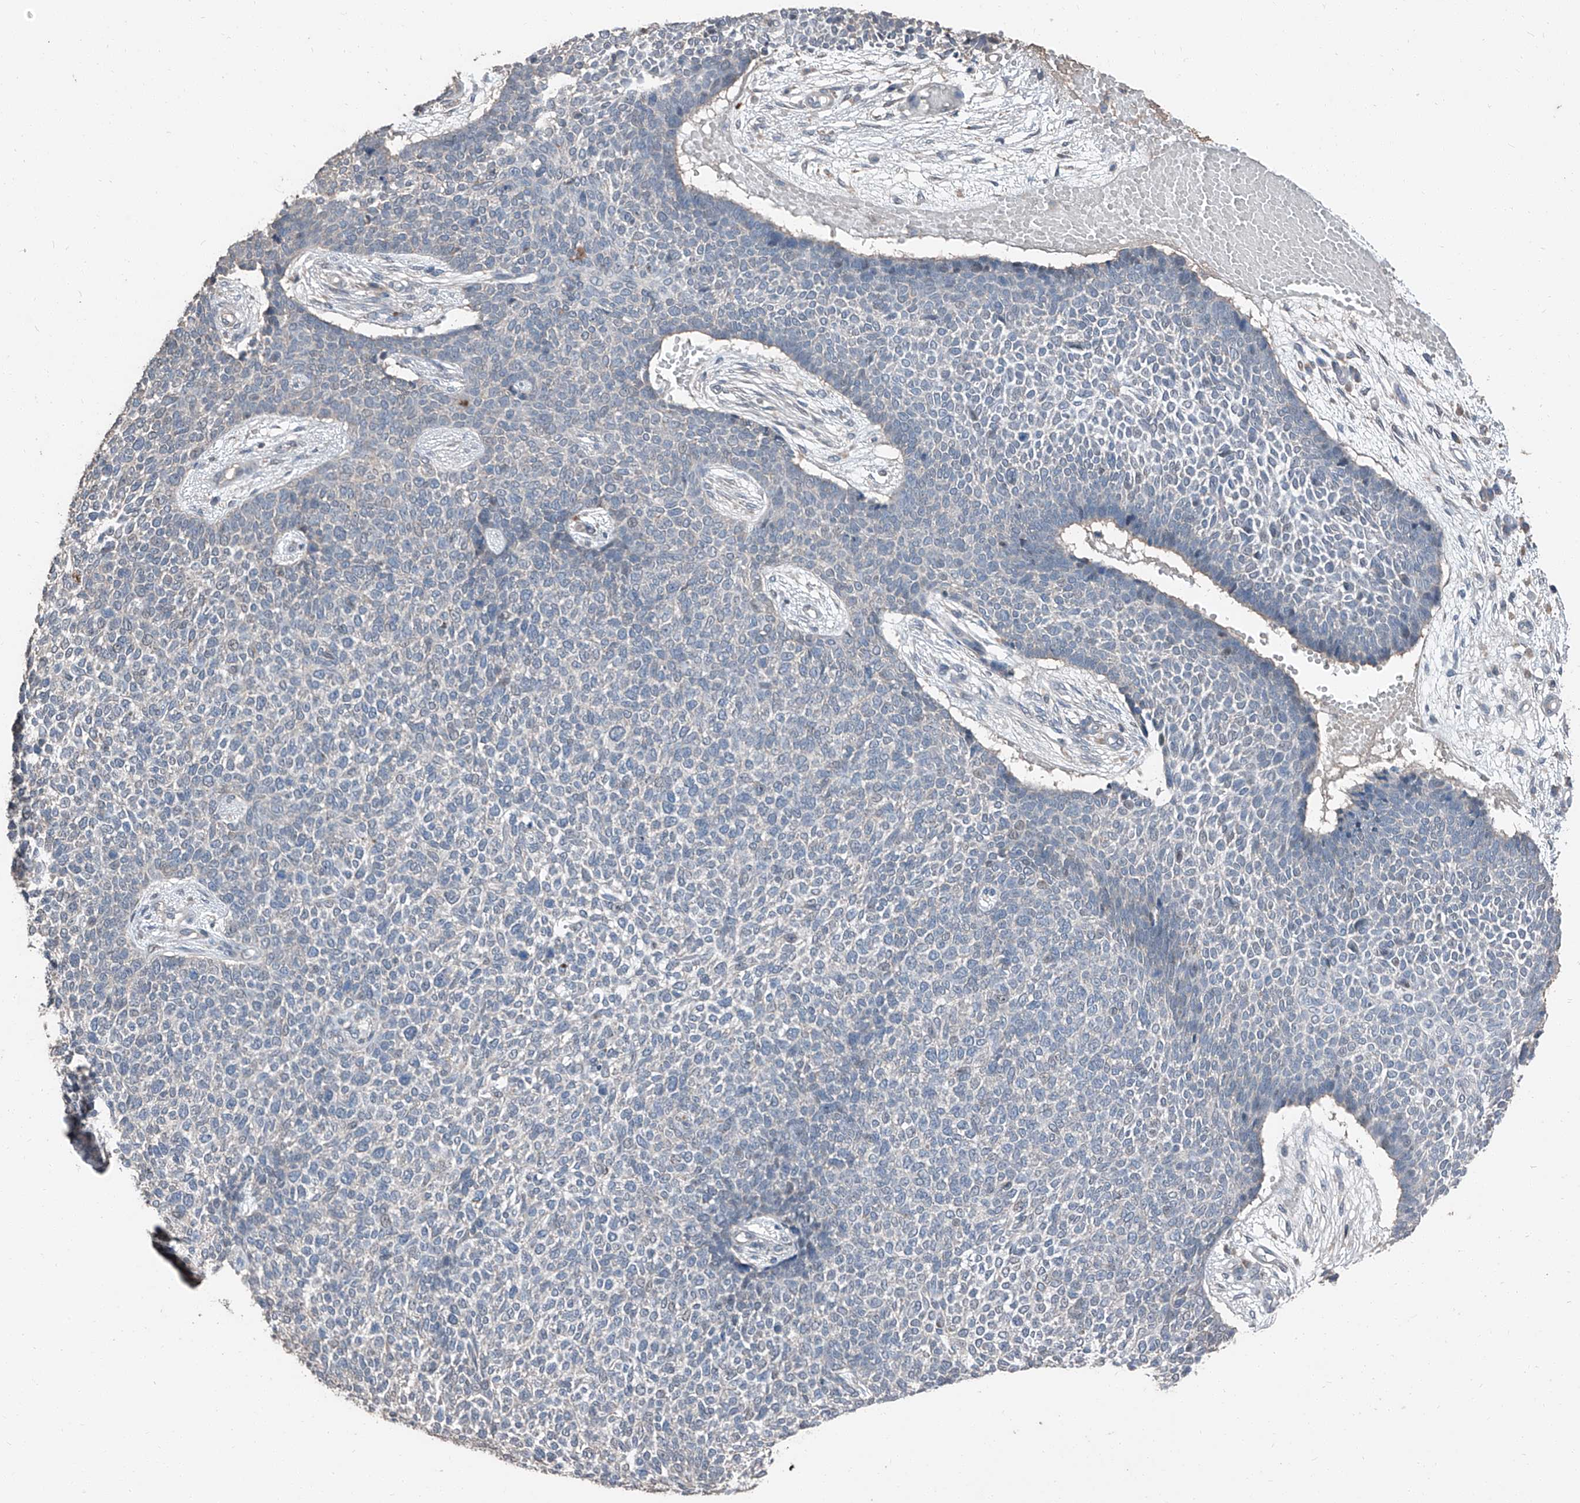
{"staining": {"intensity": "negative", "quantity": "none", "location": "none"}, "tissue": "skin cancer", "cell_type": "Tumor cells", "image_type": "cancer", "snomed": [{"axis": "morphology", "description": "Basal cell carcinoma"}, {"axis": "topography", "description": "Skin"}], "caption": "Skin basal cell carcinoma stained for a protein using immunohistochemistry shows no positivity tumor cells.", "gene": "MAMLD1", "patient": {"sex": "female", "age": 84}}